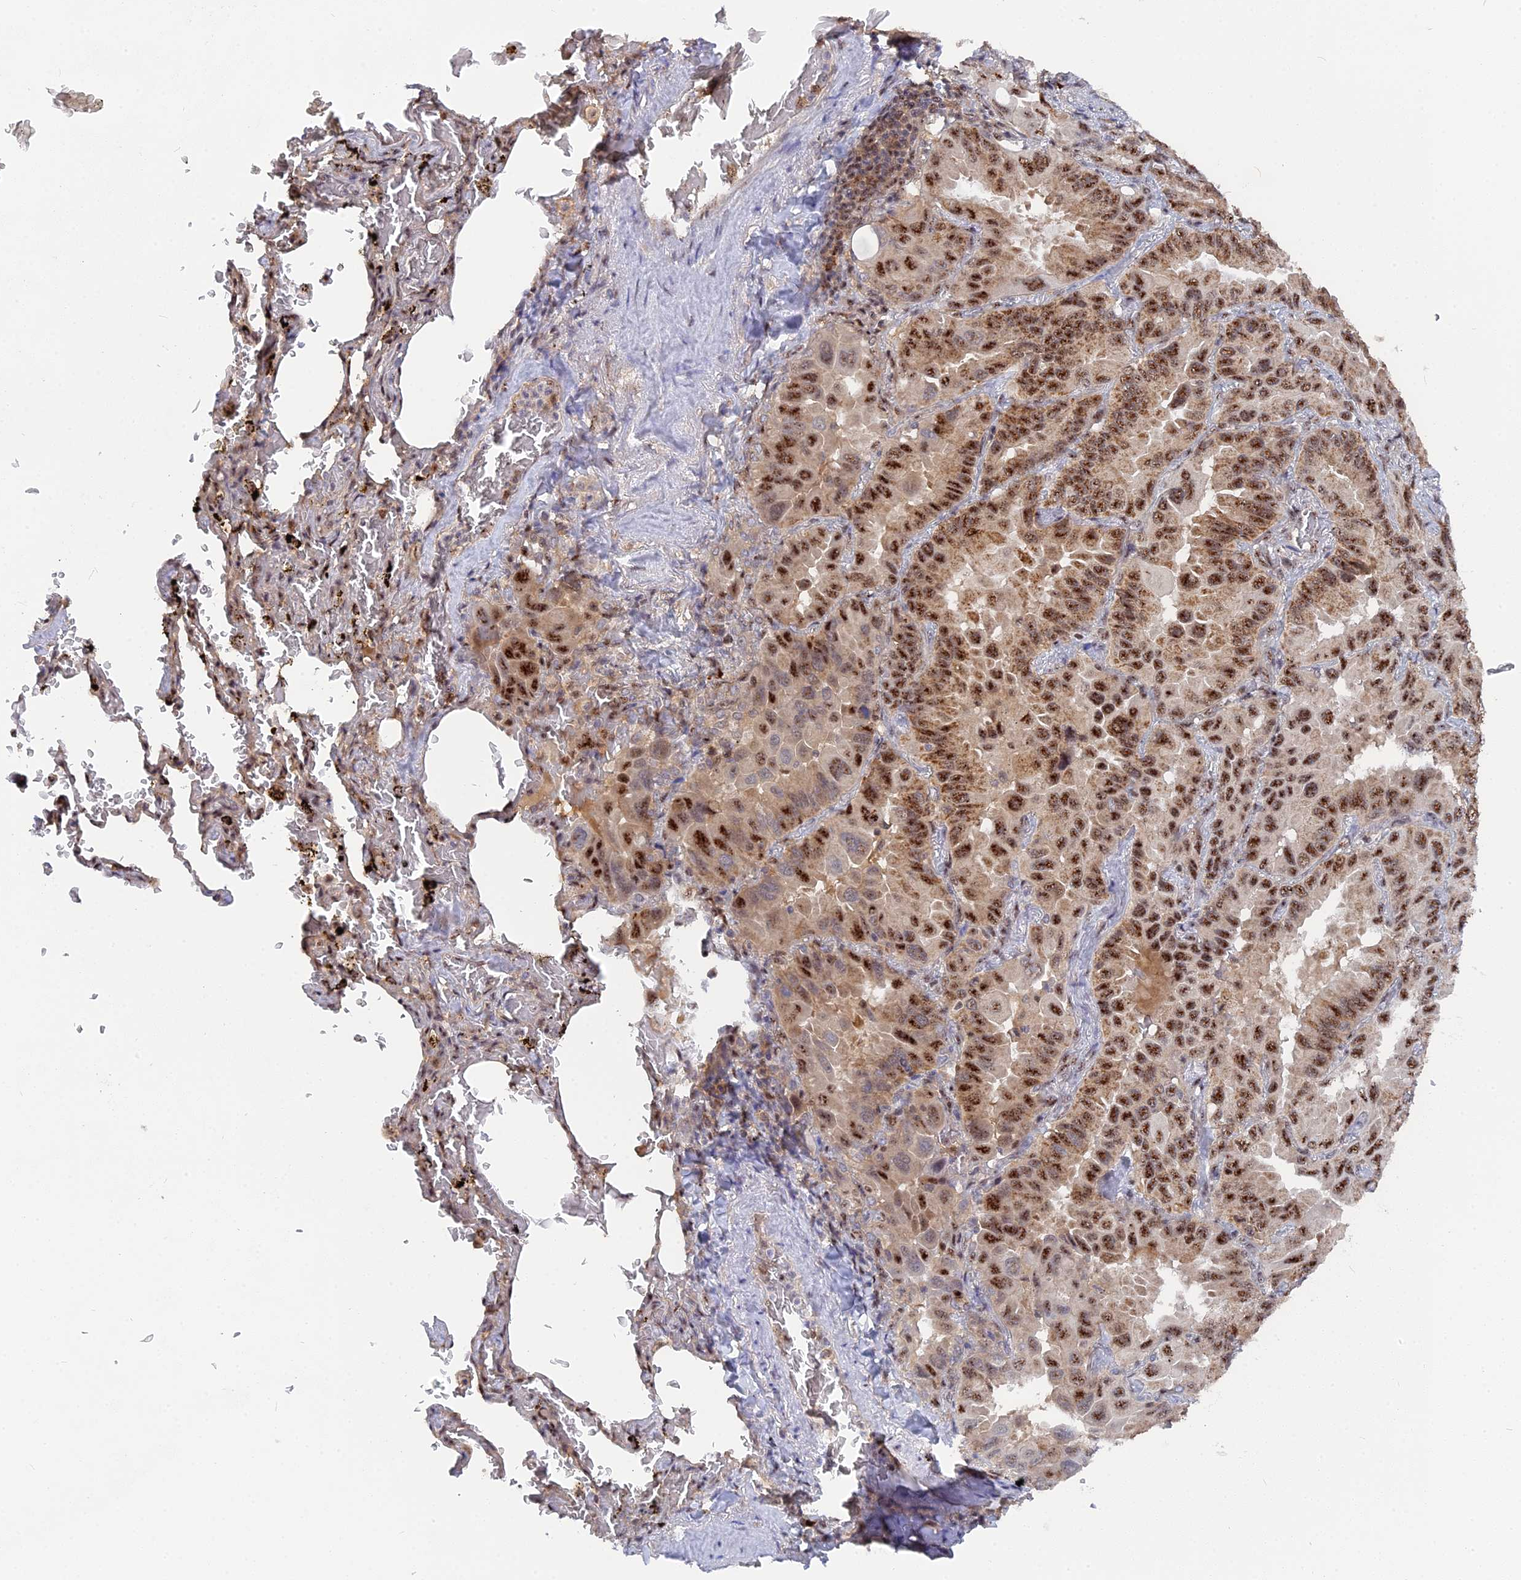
{"staining": {"intensity": "moderate", "quantity": ">75%", "location": "nuclear"}, "tissue": "lung cancer", "cell_type": "Tumor cells", "image_type": "cancer", "snomed": [{"axis": "morphology", "description": "Adenocarcinoma, NOS"}, {"axis": "topography", "description": "Lung"}], "caption": "Human lung cancer stained with a brown dye exhibits moderate nuclear positive staining in approximately >75% of tumor cells.", "gene": "TAB1", "patient": {"sex": "male", "age": 64}}